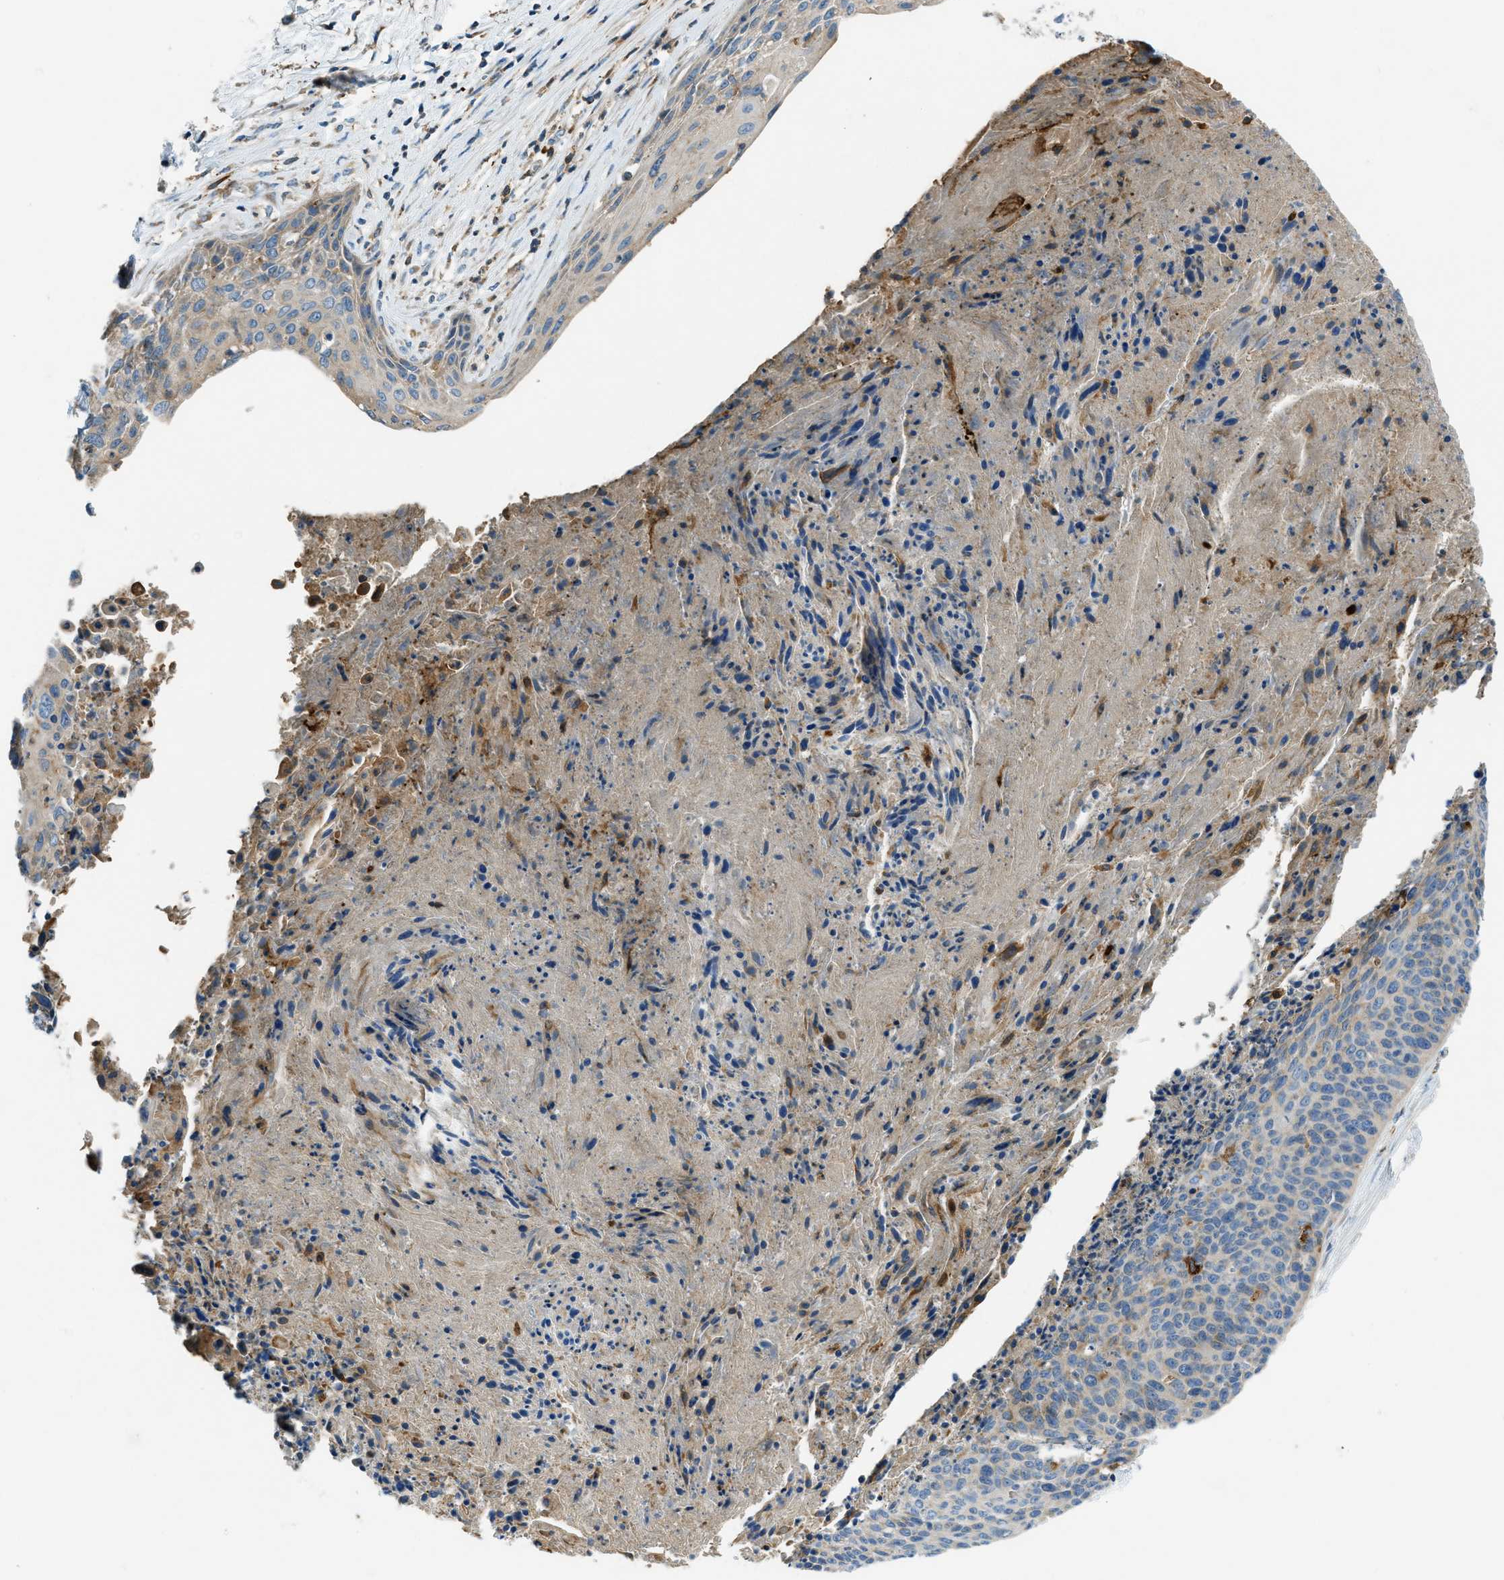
{"staining": {"intensity": "weak", "quantity": "25%-75%", "location": "cytoplasmic/membranous"}, "tissue": "cervical cancer", "cell_type": "Tumor cells", "image_type": "cancer", "snomed": [{"axis": "morphology", "description": "Squamous cell carcinoma, NOS"}, {"axis": "topography", "description": "Cervix"}], "caption": "This is an image of IHC staining of cervical squamous cell carcinoma, which shows weak expression in the cytoplasmic/membranous of tumor cells.", "gene": "RFFL", "patient": {"sex": "female", "age": 55}}